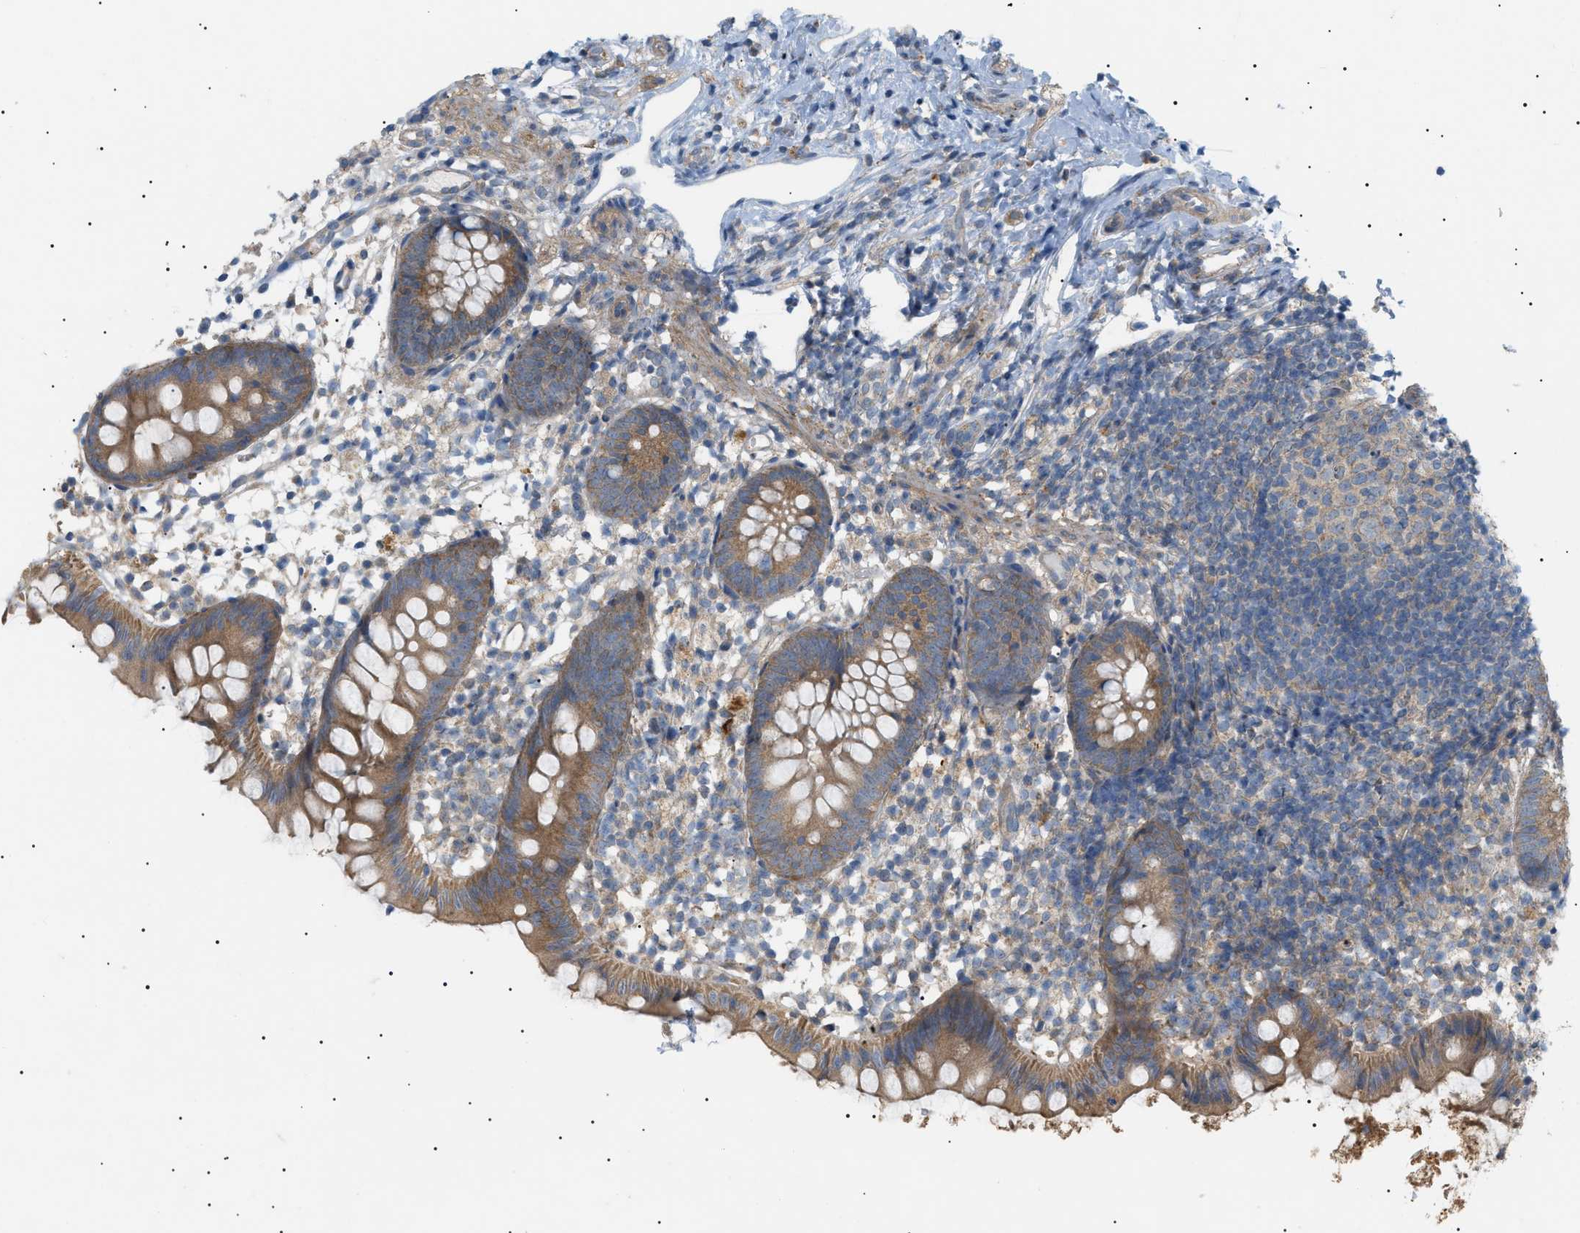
{"staining": {"intensity": "moderate", "quantity": ">75%", "location": "cytoplasmic/membranous"}, "tissue": "appendix", "cell_type": "Glandular cells", "image_type": "normal", "snomed": [{"axis": "morphology", "description": "Normal tissue, NOS"}, {"axis": "topography", "description": "Appendix"}], "caption": "High-magnification brightfield microscopy of unremarkable appendix stained with DAB (brown) and counterstained with hematoxylin (blue). glandular cells exhibit moderate cytoplasmic/membranous staining is seen in about>75% of cells.", "gene": "IRS2", "patient": {"sex": "female", "age": 20}}